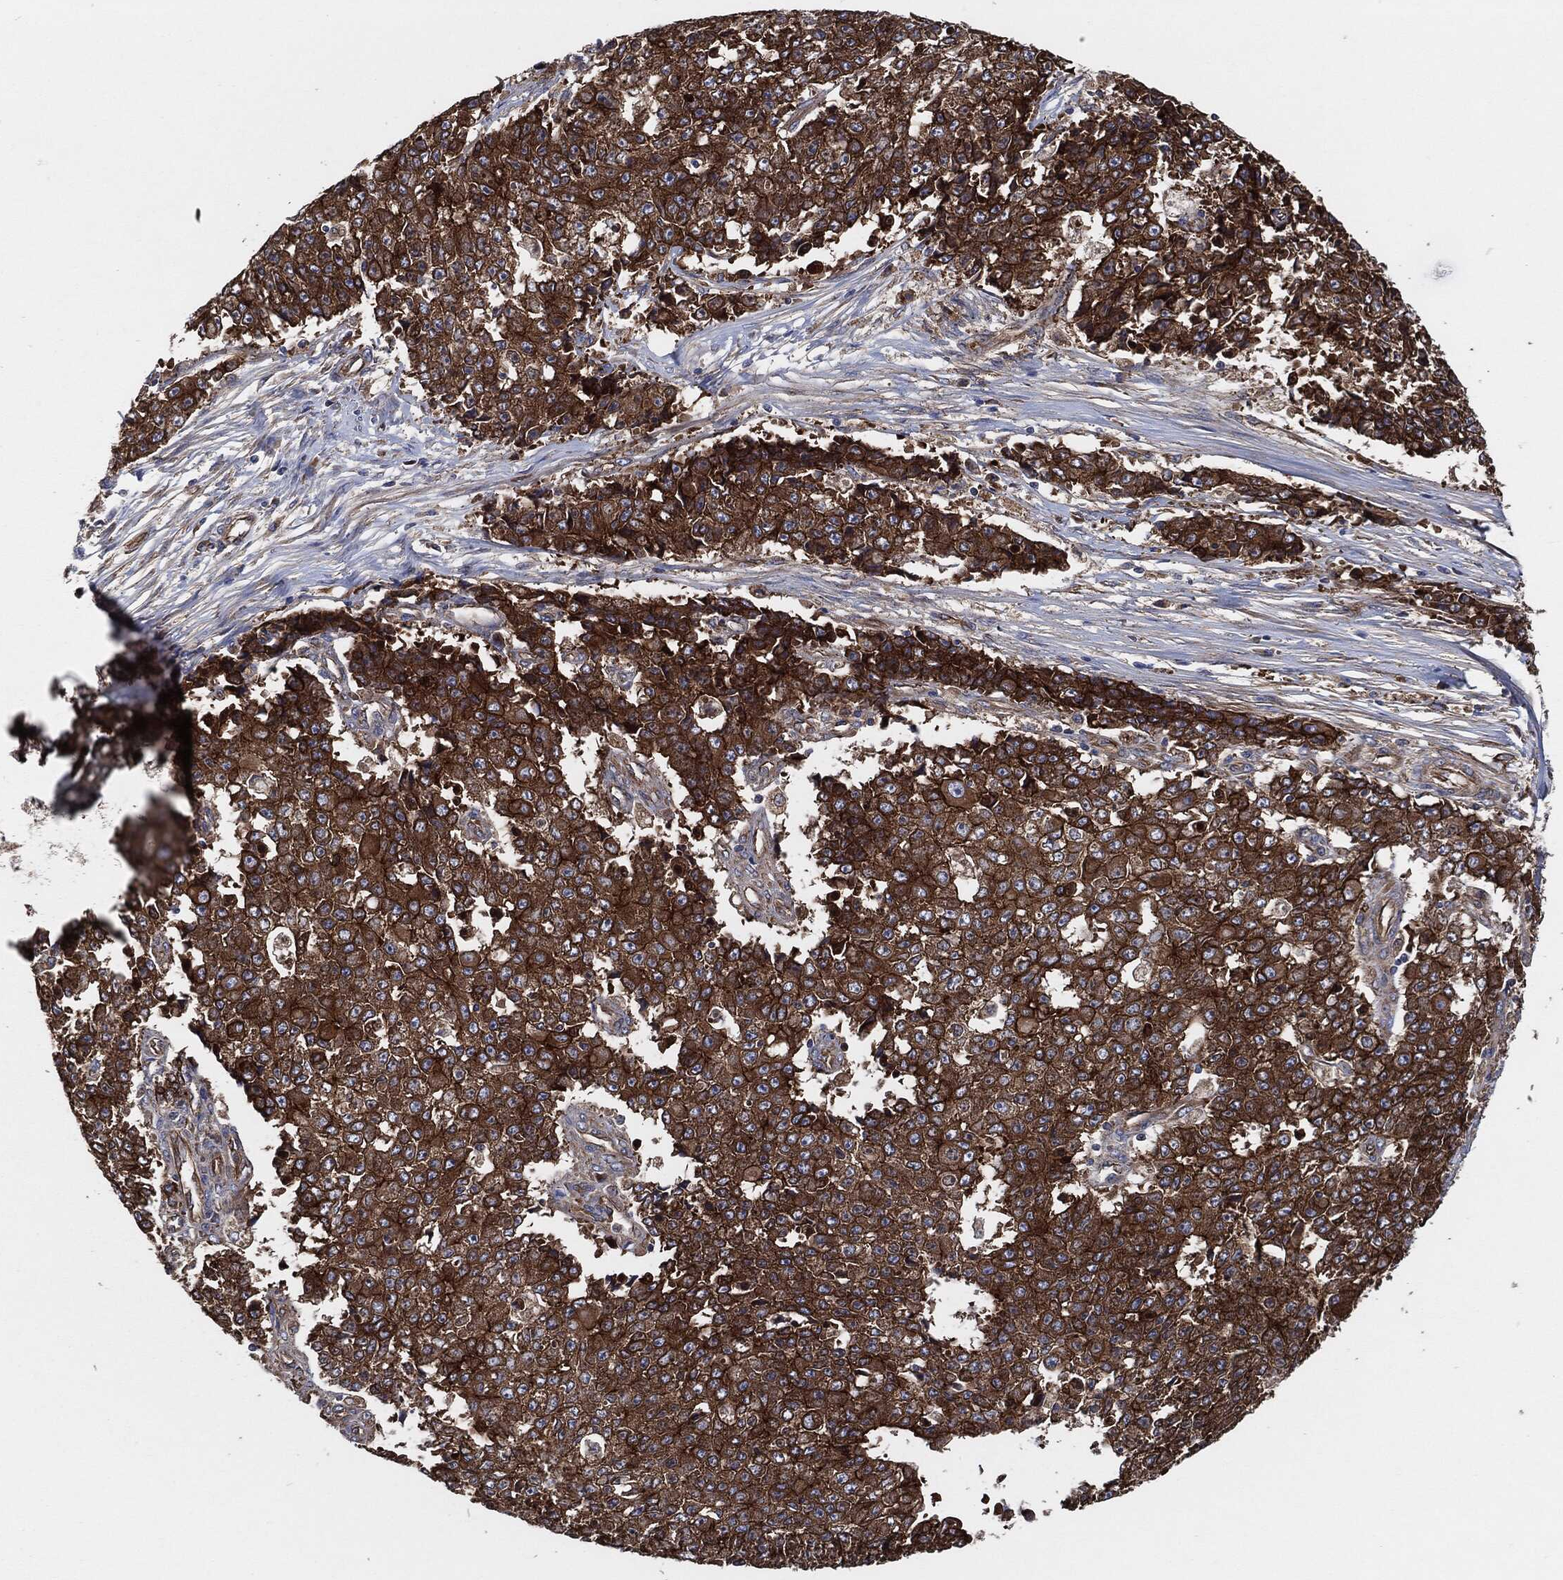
{"staining": {"intensity": "strong", "quantity": "25%-75%", "location": "cytoplasmic/membranous"}, "tissue": "ovarian cancer", "cell_type": "Tumor cells", "image_type": "cancer", "snomed": [{"axis": "morphology", "description": "Carcinoma, endometroid"}, {"axis": "topography", "description": "Ovary"}], "caption": "IHC (DAB) staining of ovarian endometroid carcinoma reveals strong cytoplasmic/membranous protein positivity in approximately 25%-75% of tumor cells. (brown staining indicates protein expression, while blue staining denotes nuclei).", "gene": "CTNNA1", "patient": {"sex": "female", "age": 42}}